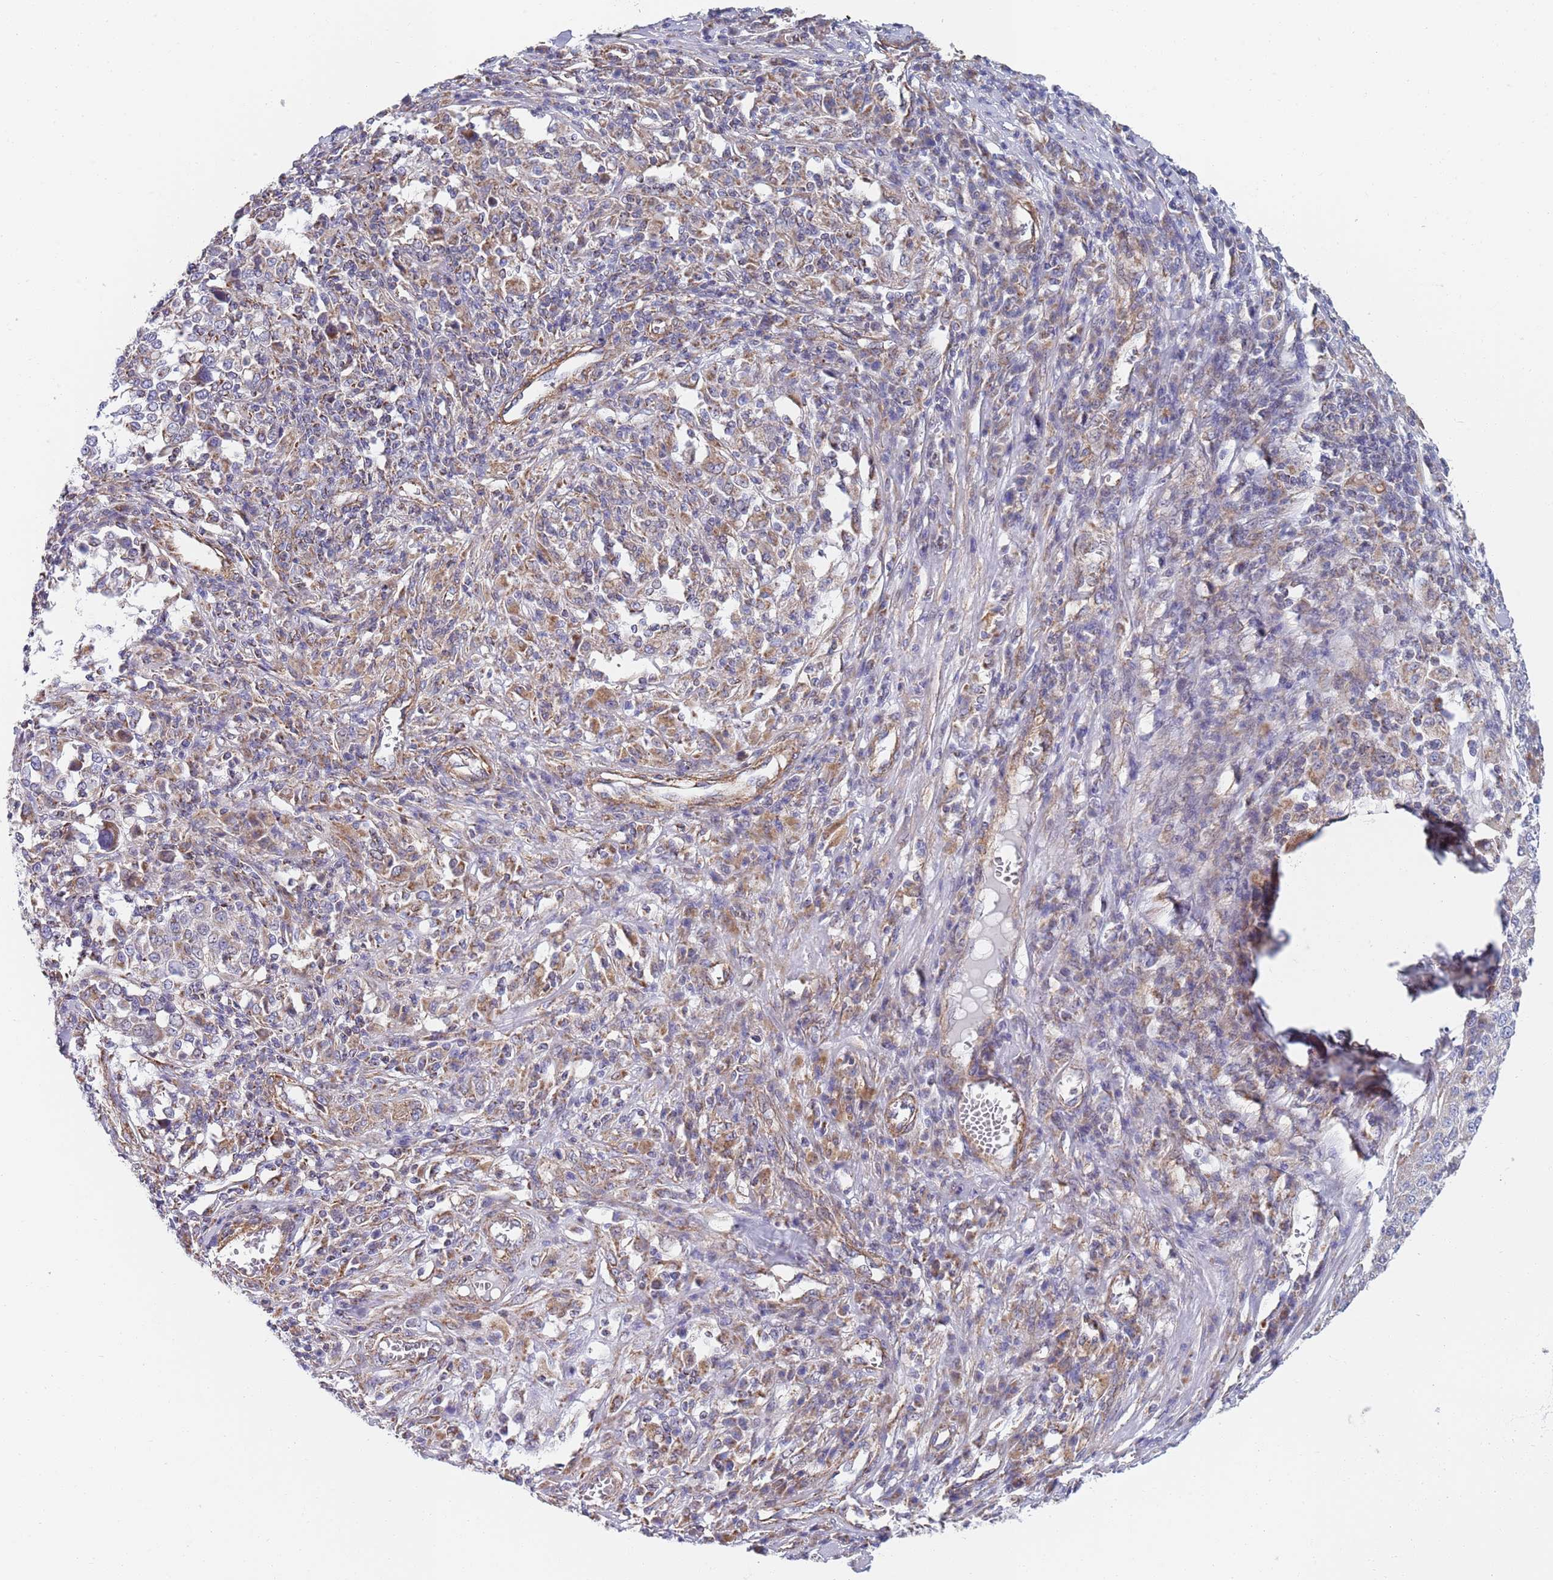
{"staining": {"intensity": "moderate", "quantity": "25%-75%", "location": "cytoplasmic/membranous"}, "tissue": "melanoma", "cell_type": "Tumor cells", "image_type": "cancer", "snomed": [{"axis": "morphology", "description": "Malignant melanoma, Metastatic site"}, {"axis": "topography", "description": "Lymph node"}], "caption": "Immunohistochemistry (DAB) staining of human melanoma demonstrates moderate cytoplasmic/membranous protein positivity in about 25%-75% of tumor cells.", "gene": "PWWP3A", "patient": {"sex": "male", "age": 44}}